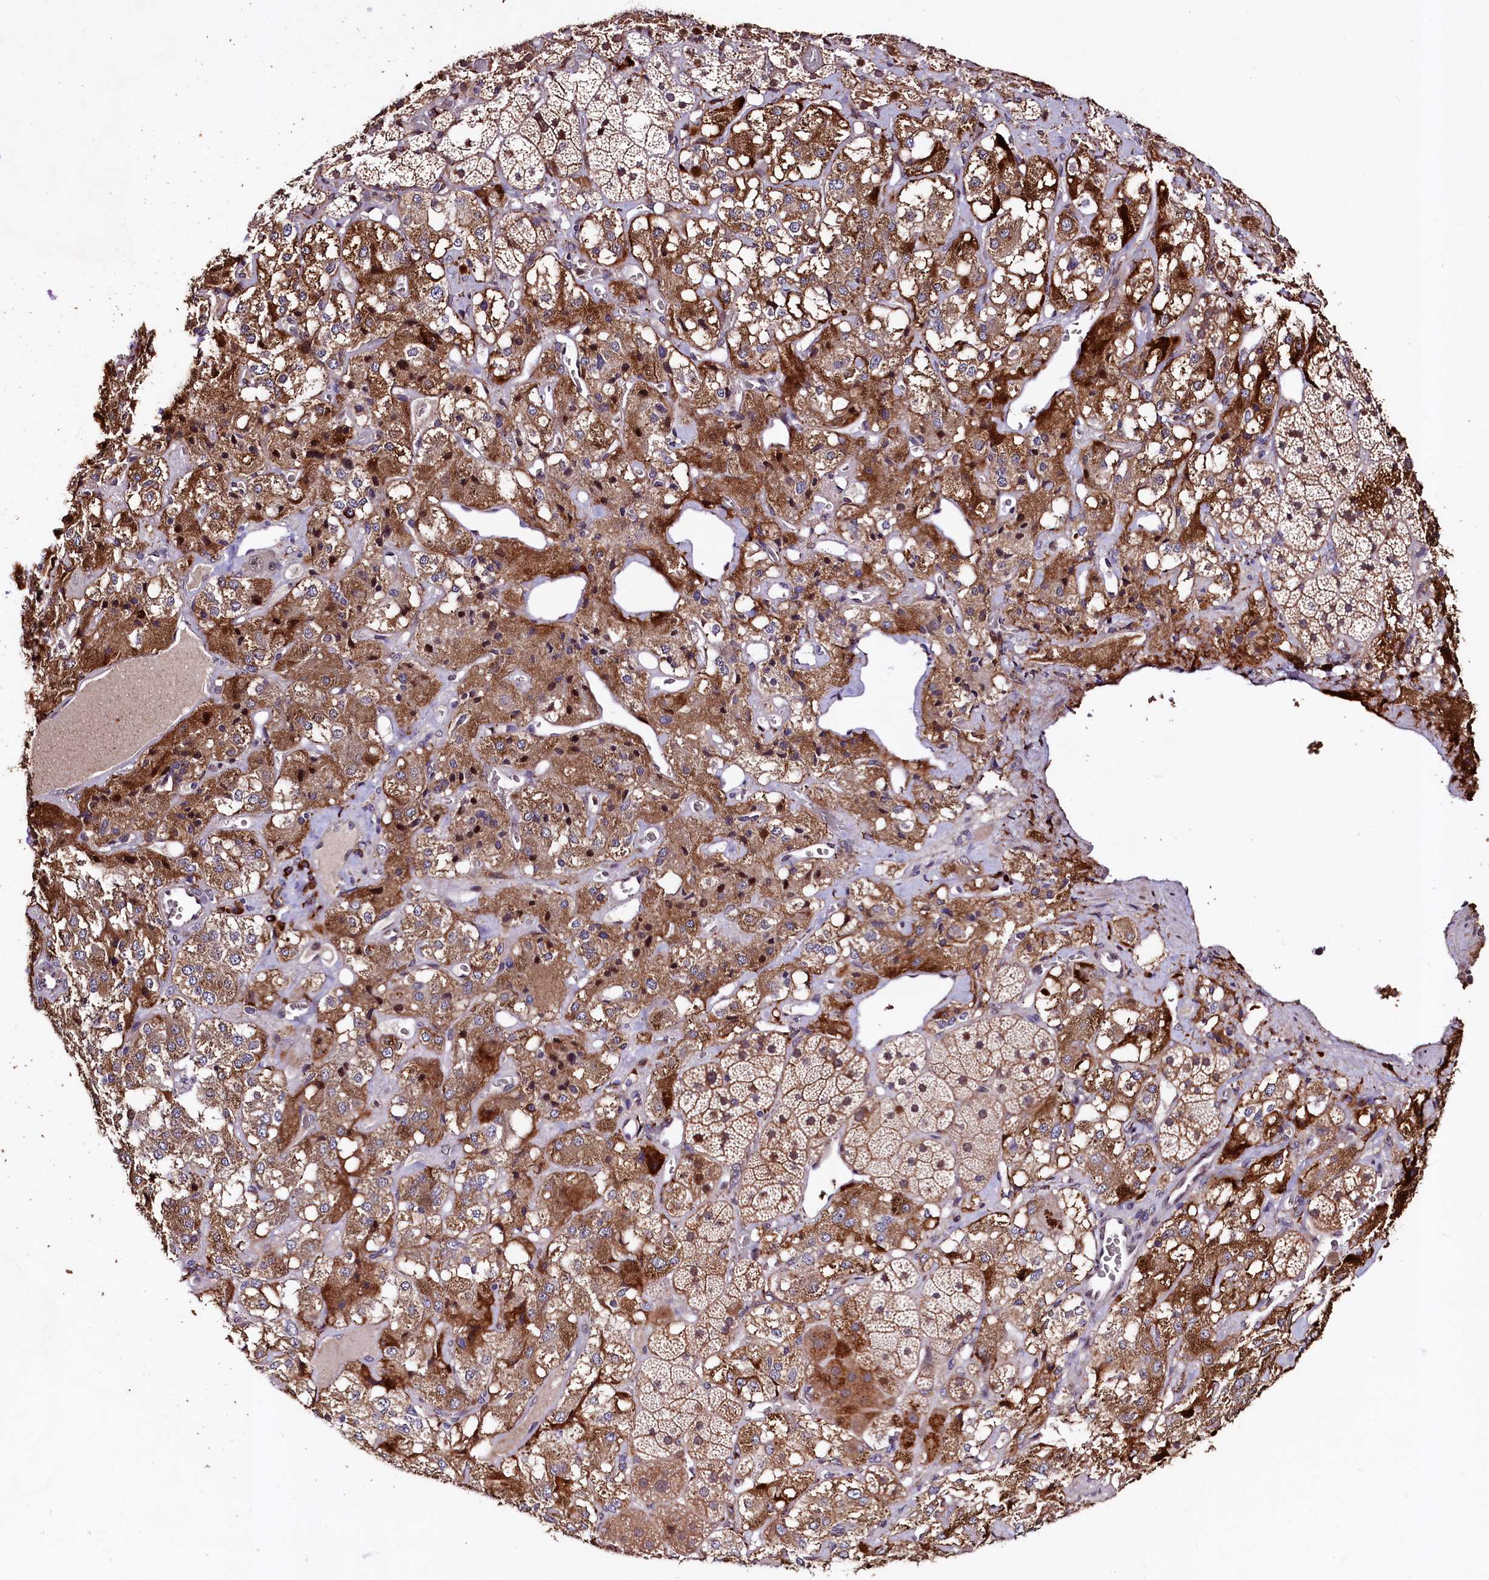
{"staining": {"intensity": "moderate", "quantity": ">75%", "location": "cytoplasmic/membranous,nuclear"}, "tissue": "adrenal gland", "cell_type": "Glandular cells", "image_type": "normal", "snomed": [{"axis": "morphology", "description": "Normal tissue, NOS"}, {"axis": "topography", "description": "Adrenal gland"}], "caption": "Protein staining of unremarkable adrenal gland displays moderate cytoplasmic/membranous,nuclear staining in approximately >75% of glandular cells. The staining was performed using DAB, with brown indicating positive protein expression. Nuclei are stained blue with hematoxylin.", "gene": "C5orf15", "patient": {"sex": "male", "age": 57}}